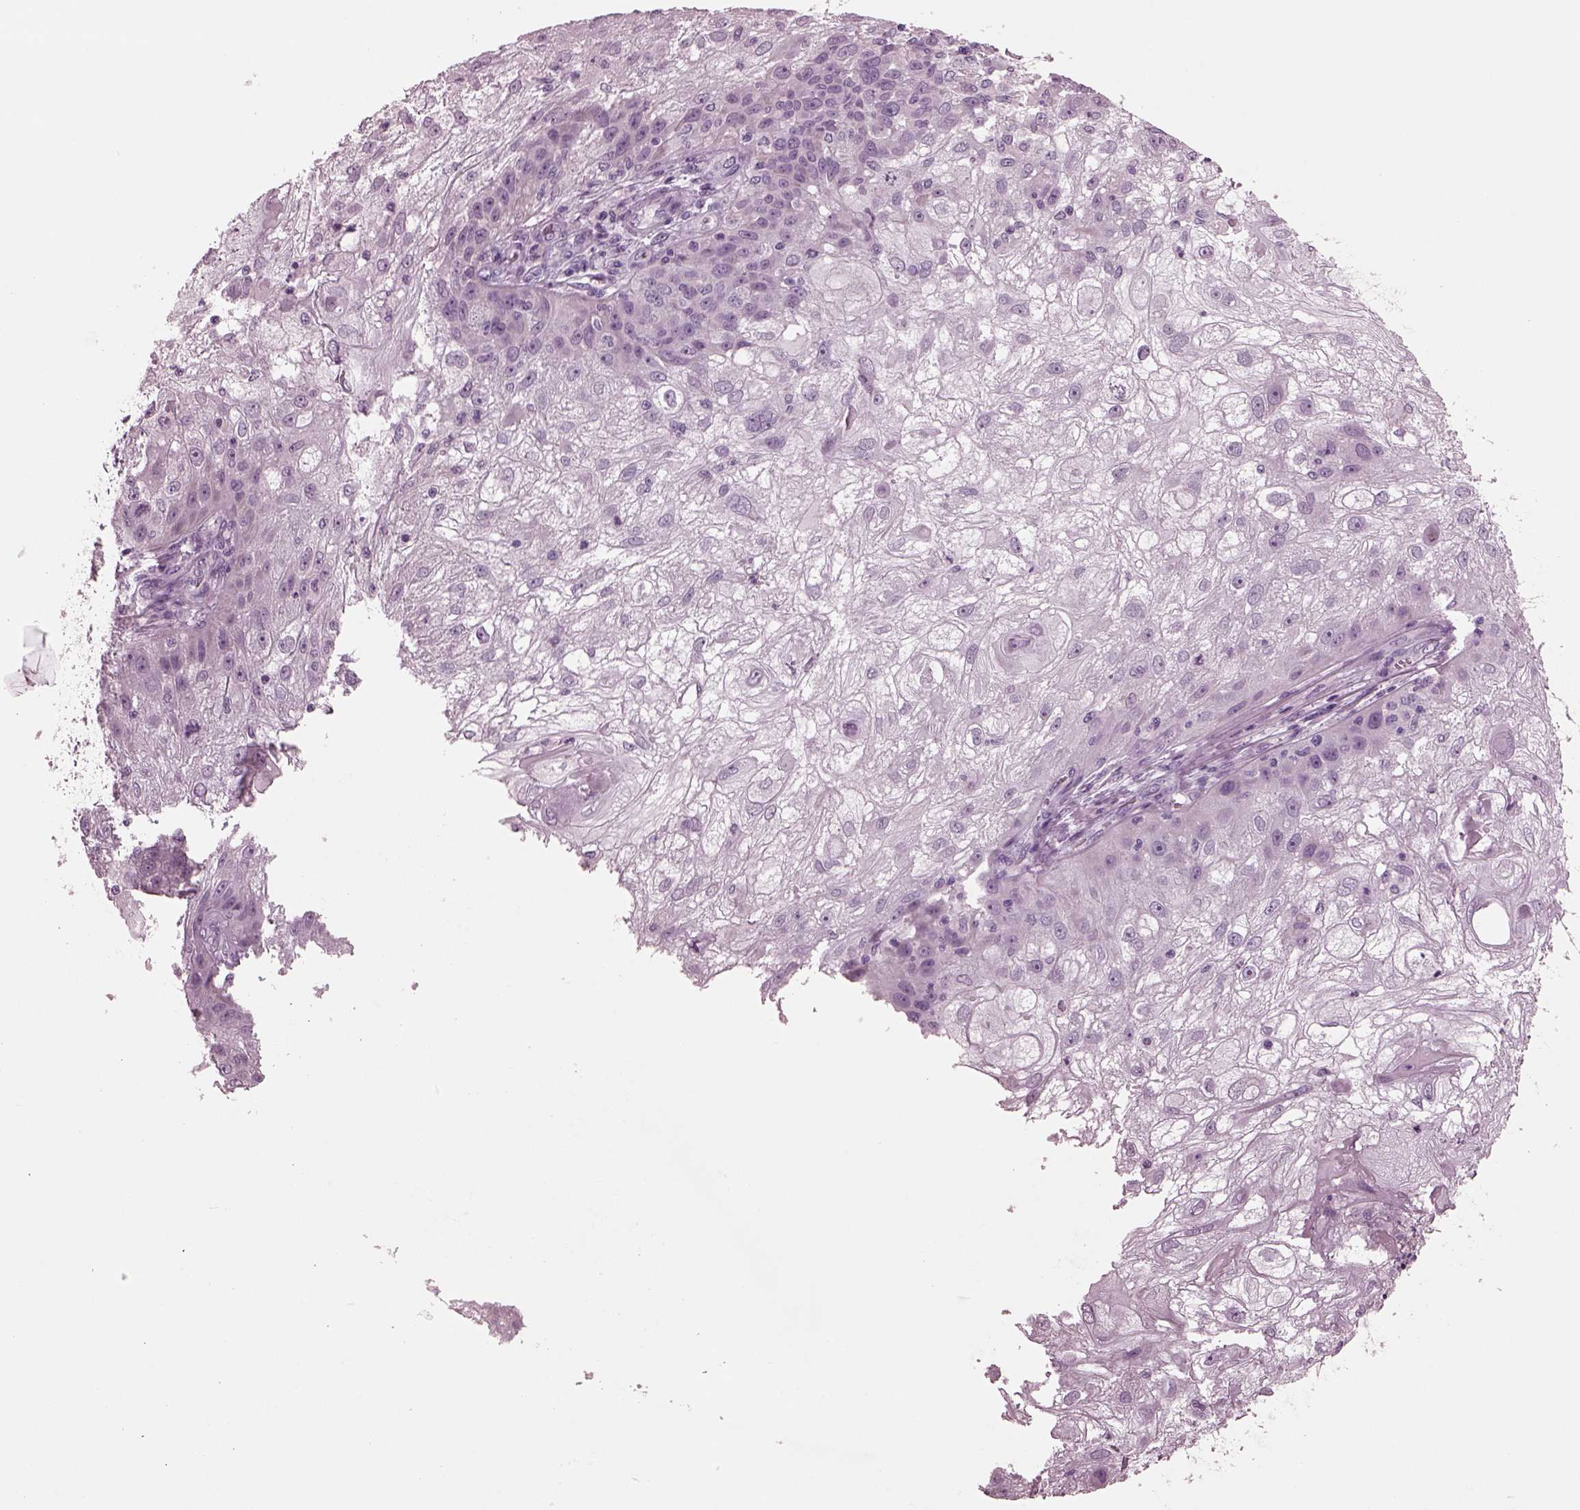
{"staining": {"intensity": "negative", "quantity": "none", "location": "none"}, "tissue": "skin cancer", "cell_type": "Tumor cells", "image_type": "cancer", "snomed": [{"axis": "morphology", "description": "Normal tissue, NOS"}, {"axis": "morphology", "description": "Squamous cell carcinoma, NOS"}, {"axis": "topography", "description": "Skin"}], "caption": "High power microscopy micrograph of an immunohistochemistry (IHC) photomicrograph of skin cancer, revealing no significant staining in tumor cells. The staining is performed using DAB brown chromogen with nuclei counter-stained in using hematoxylin.", "gene": "MIB2", "patient": {"sex": "female", "age": 83}}